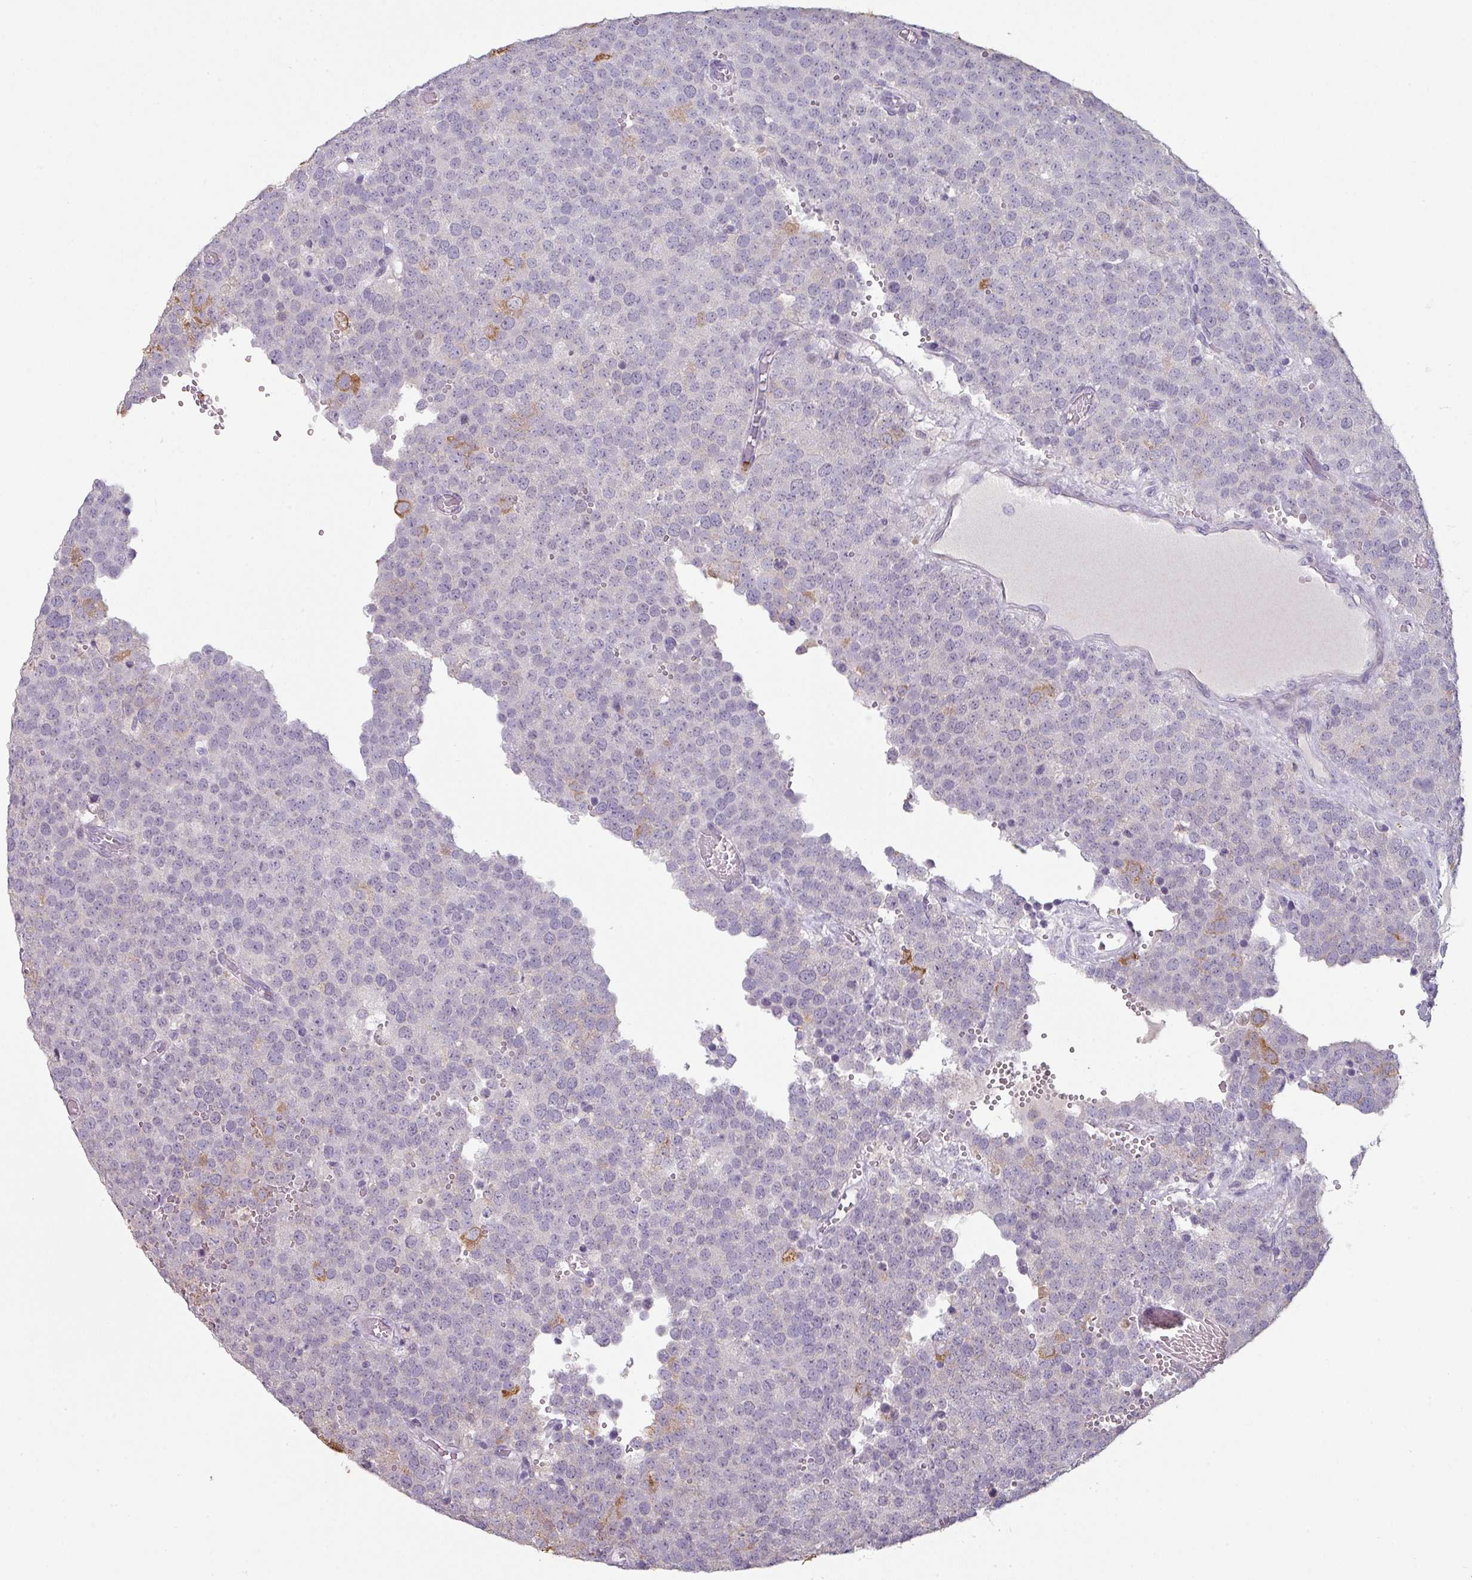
{"staining": {"intensity": "moderate", "quantity": "<25%", "location": "cytoplasmic/membranous"}, "tissue": "testis cancer", "cell_type": "Tumor cells", "image_type": "cancer", "snomed": [{"axis": "morphology", "description": "Normal tissue, NOS"}, {"axis": "morphology", "description": "Seminoma, NOS"}, {"axis": "topography", "description": "Testis"}], "caption": "Tumor cells exhibit low levels of moderate cytoplasmic/membranous expression in approximately <25% of cells in human testis seminoma.", "gene": "MAGEC3", "patient": {"sex": "male", "age": 71}}